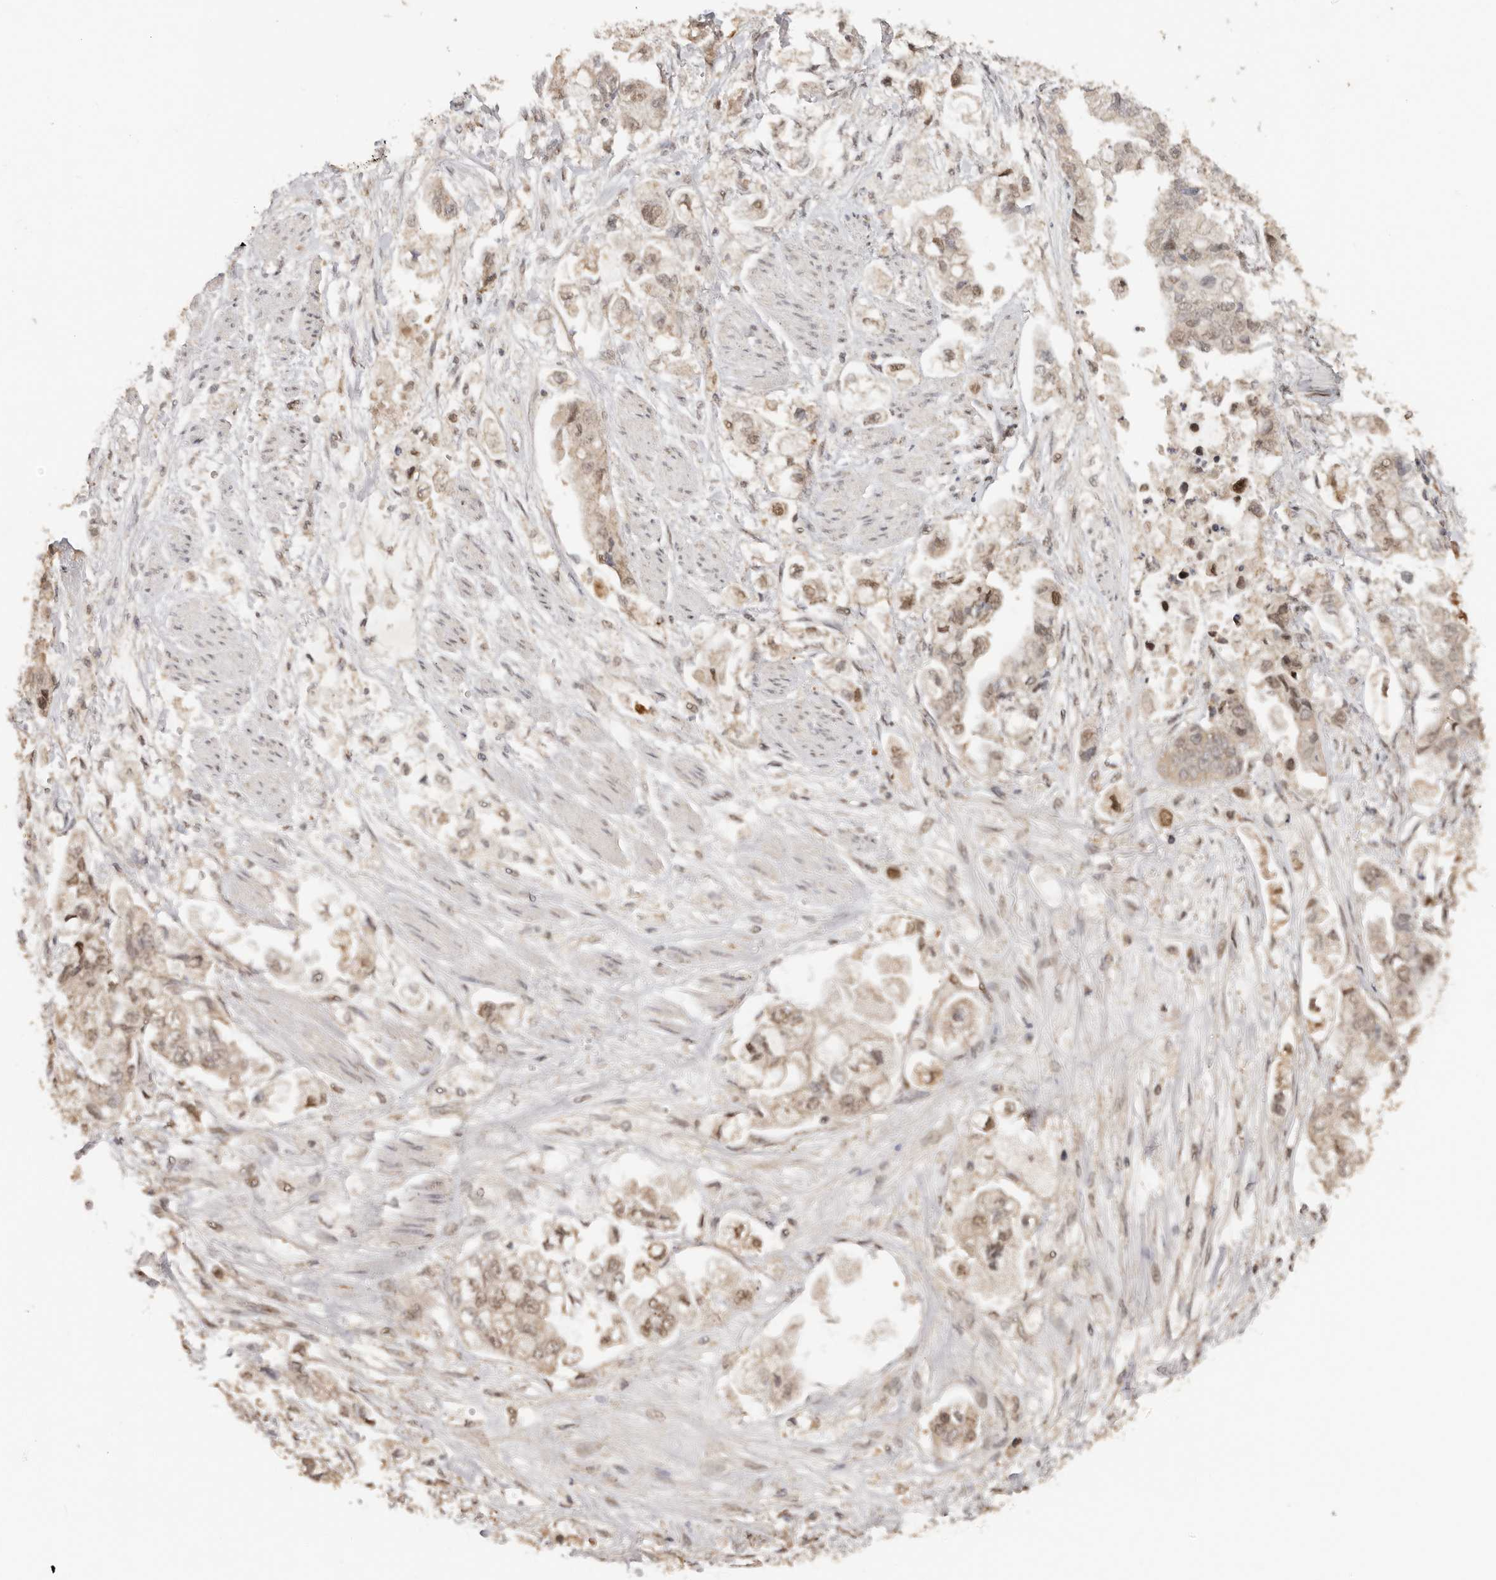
{"staining": {"intensity": "weak", "quantity": ">75%", "location": "cytoplasmic/membranous,nuclear"}, "tissue": "stomach cancer", "cell_type": "Tumor cells", "image_type": "cancer", "snomed": [{"axis": "morphology", "description": "Adenocarcinoma, NOS"}, {"axis": "topography", "description": "Stomach"}], "caption": "An immunohistochemistry image of tumor tissue is shown. Protein staining in brown highlights weak cytoplasmic/membranous and nuclear positivity in adenocarcinoma (stomach) within tumor cells.", "gene": "SEC14L1", "patient": {"sex": "male", "age": 62}}